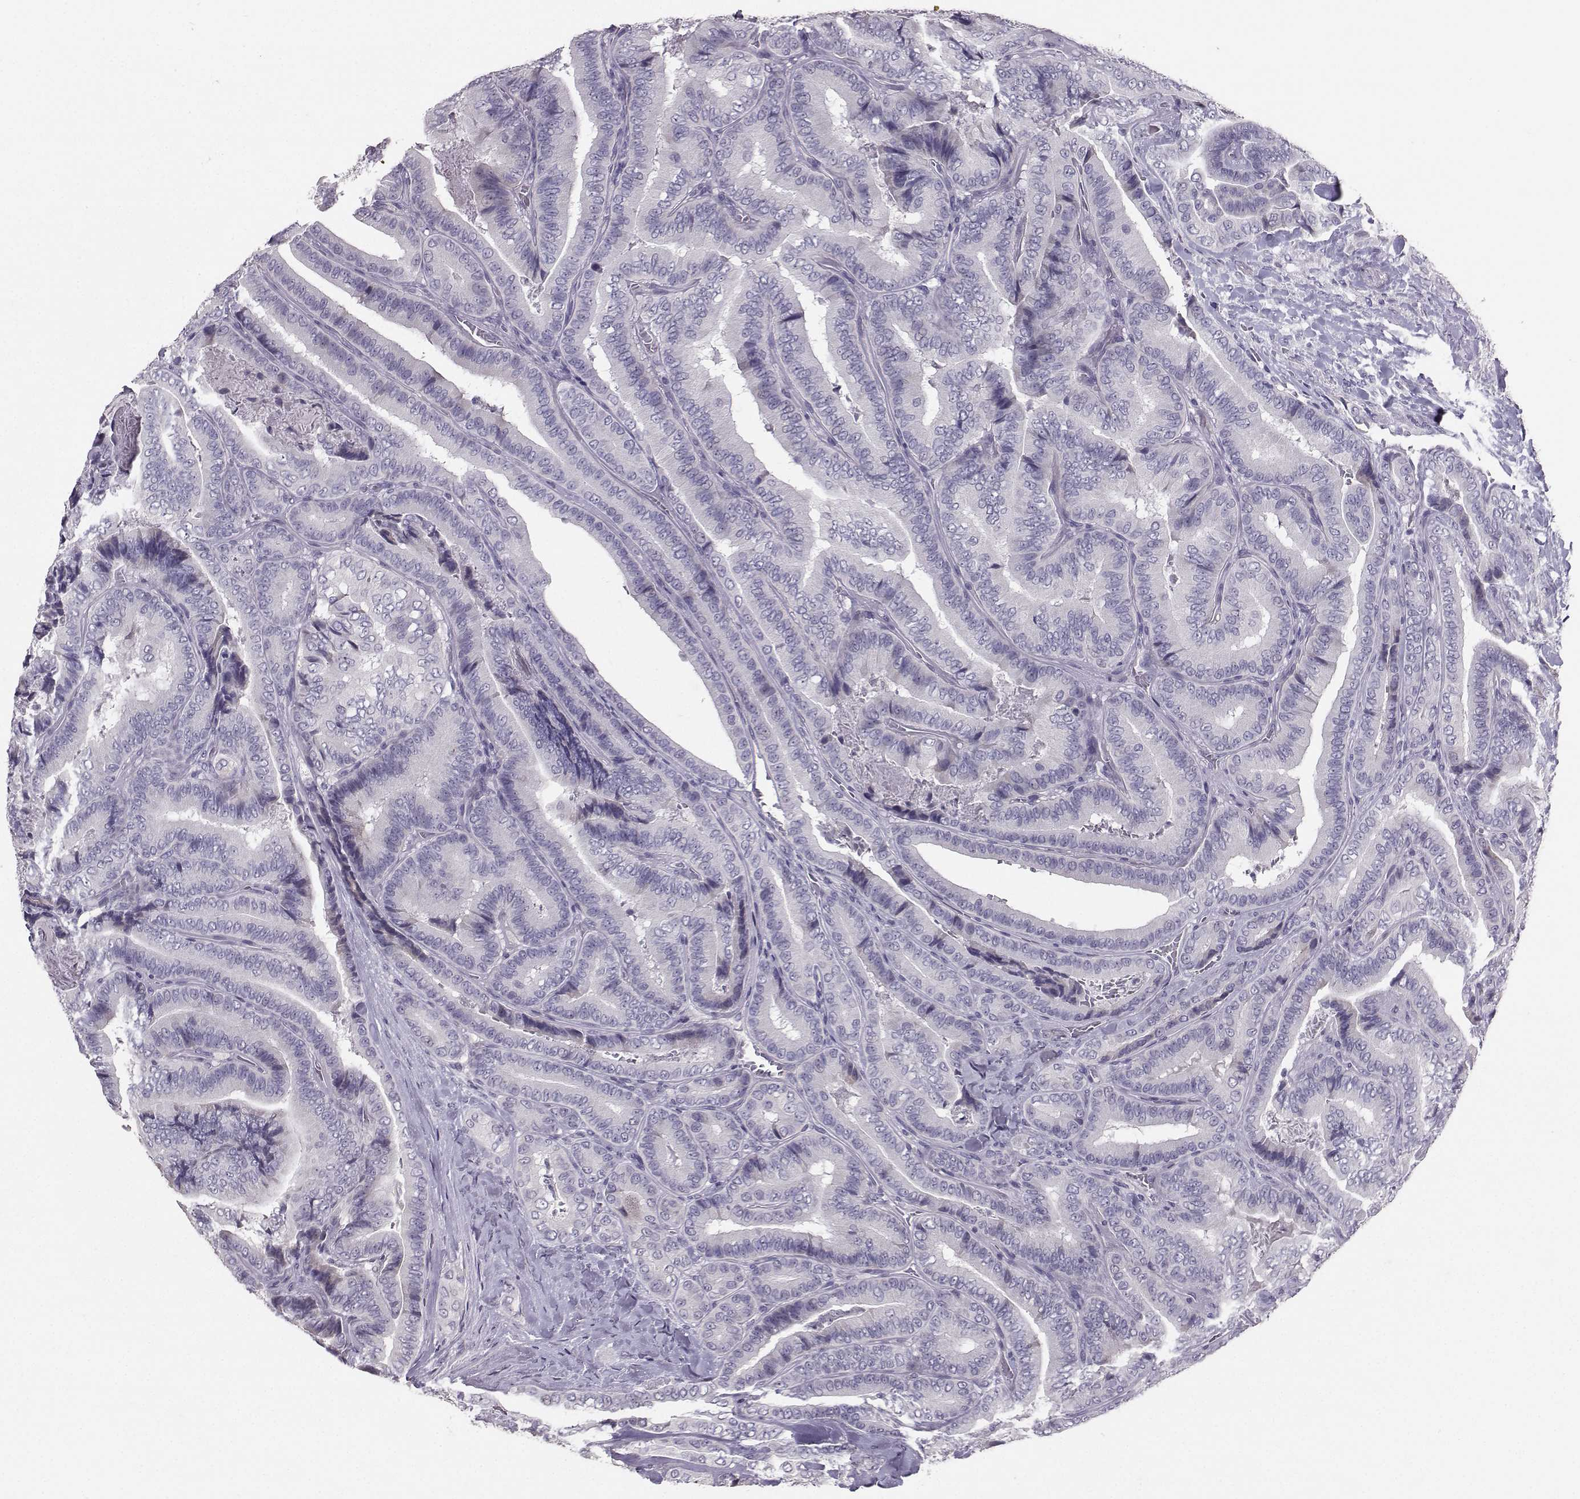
{"staining": {"intensity": "negative", "quantity": "none", "location": "none"}, "tissue": "thyroid cancer", "cell_type": "Tumor cells", "image_type": "cancer", "snomed": [{"axis": "morphology", "description": "Papillary adenocarcinoma, NOS"}, {"axis": "topography", "description": "Thyroid gland"}], "caption": "Tumor cells show no significant positivity in papillary adenocarcinoma (thyroid).", "gene": "PKP2", "patient": {"sex": "male", "age": 61}}